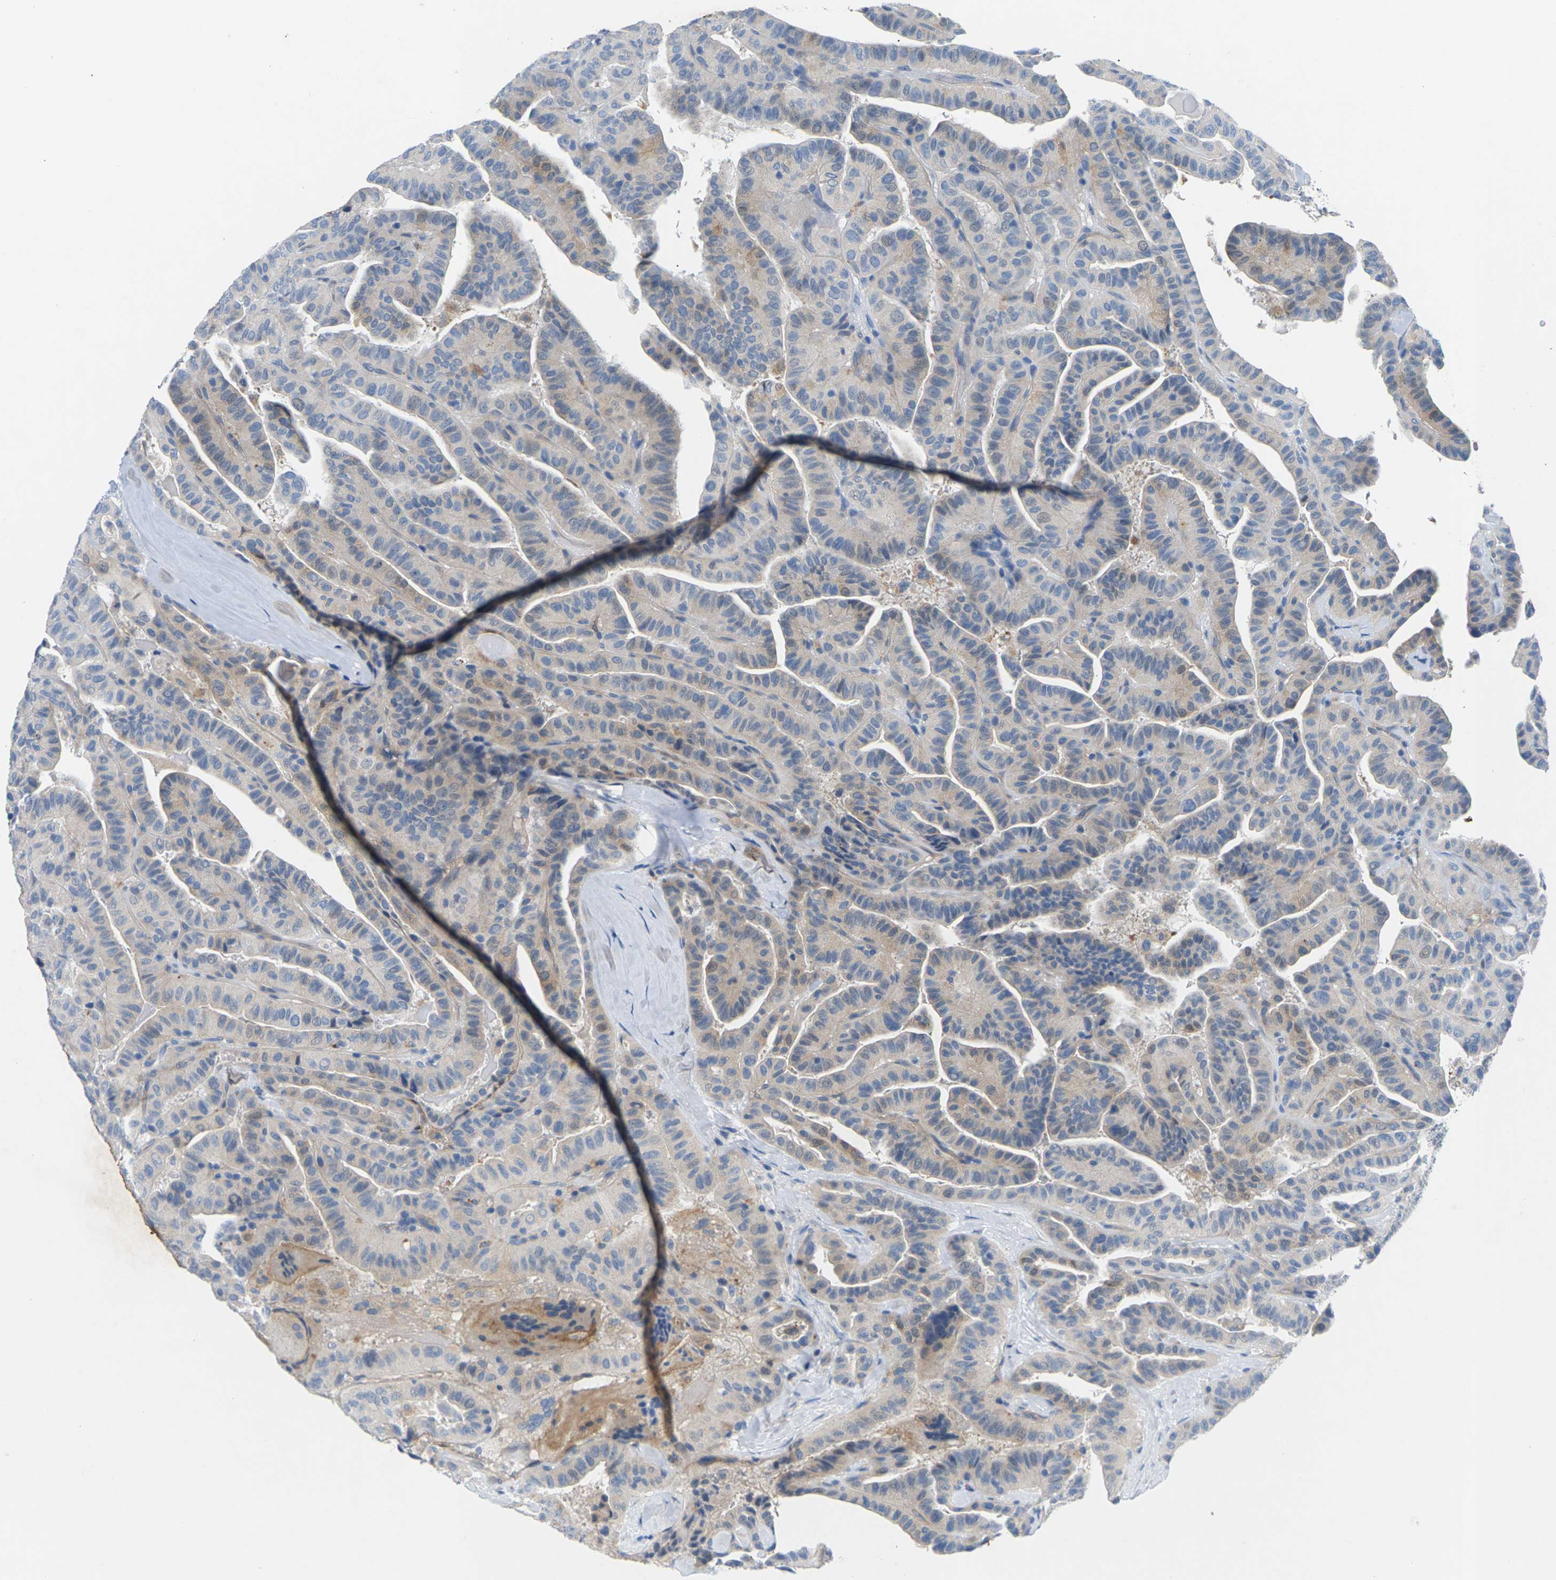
{"staining": {"intensity": "weak", "quantity": ">75%", "location": "cytoplasmic/membranous"}, "tissue": "thyroid cancer", "cell_type": "Tumor cells", "image_type": "cancer", "snomed": [{"axis": "morphology", "description": "Papillary adenocarcinoma, NOS"}, {"axis": "topography", "description": "Thyroid gland"}], "caption": "Tumor cells show low levels of weak cytoplasmic/membranous positivity in about >75% of cells in human papillary adenocarcinoma (thyroid). (IHC, brightfield microscopy, high magnification).", "gene": "ITGA5", "patient": {"sex": "male", "age": 77}}